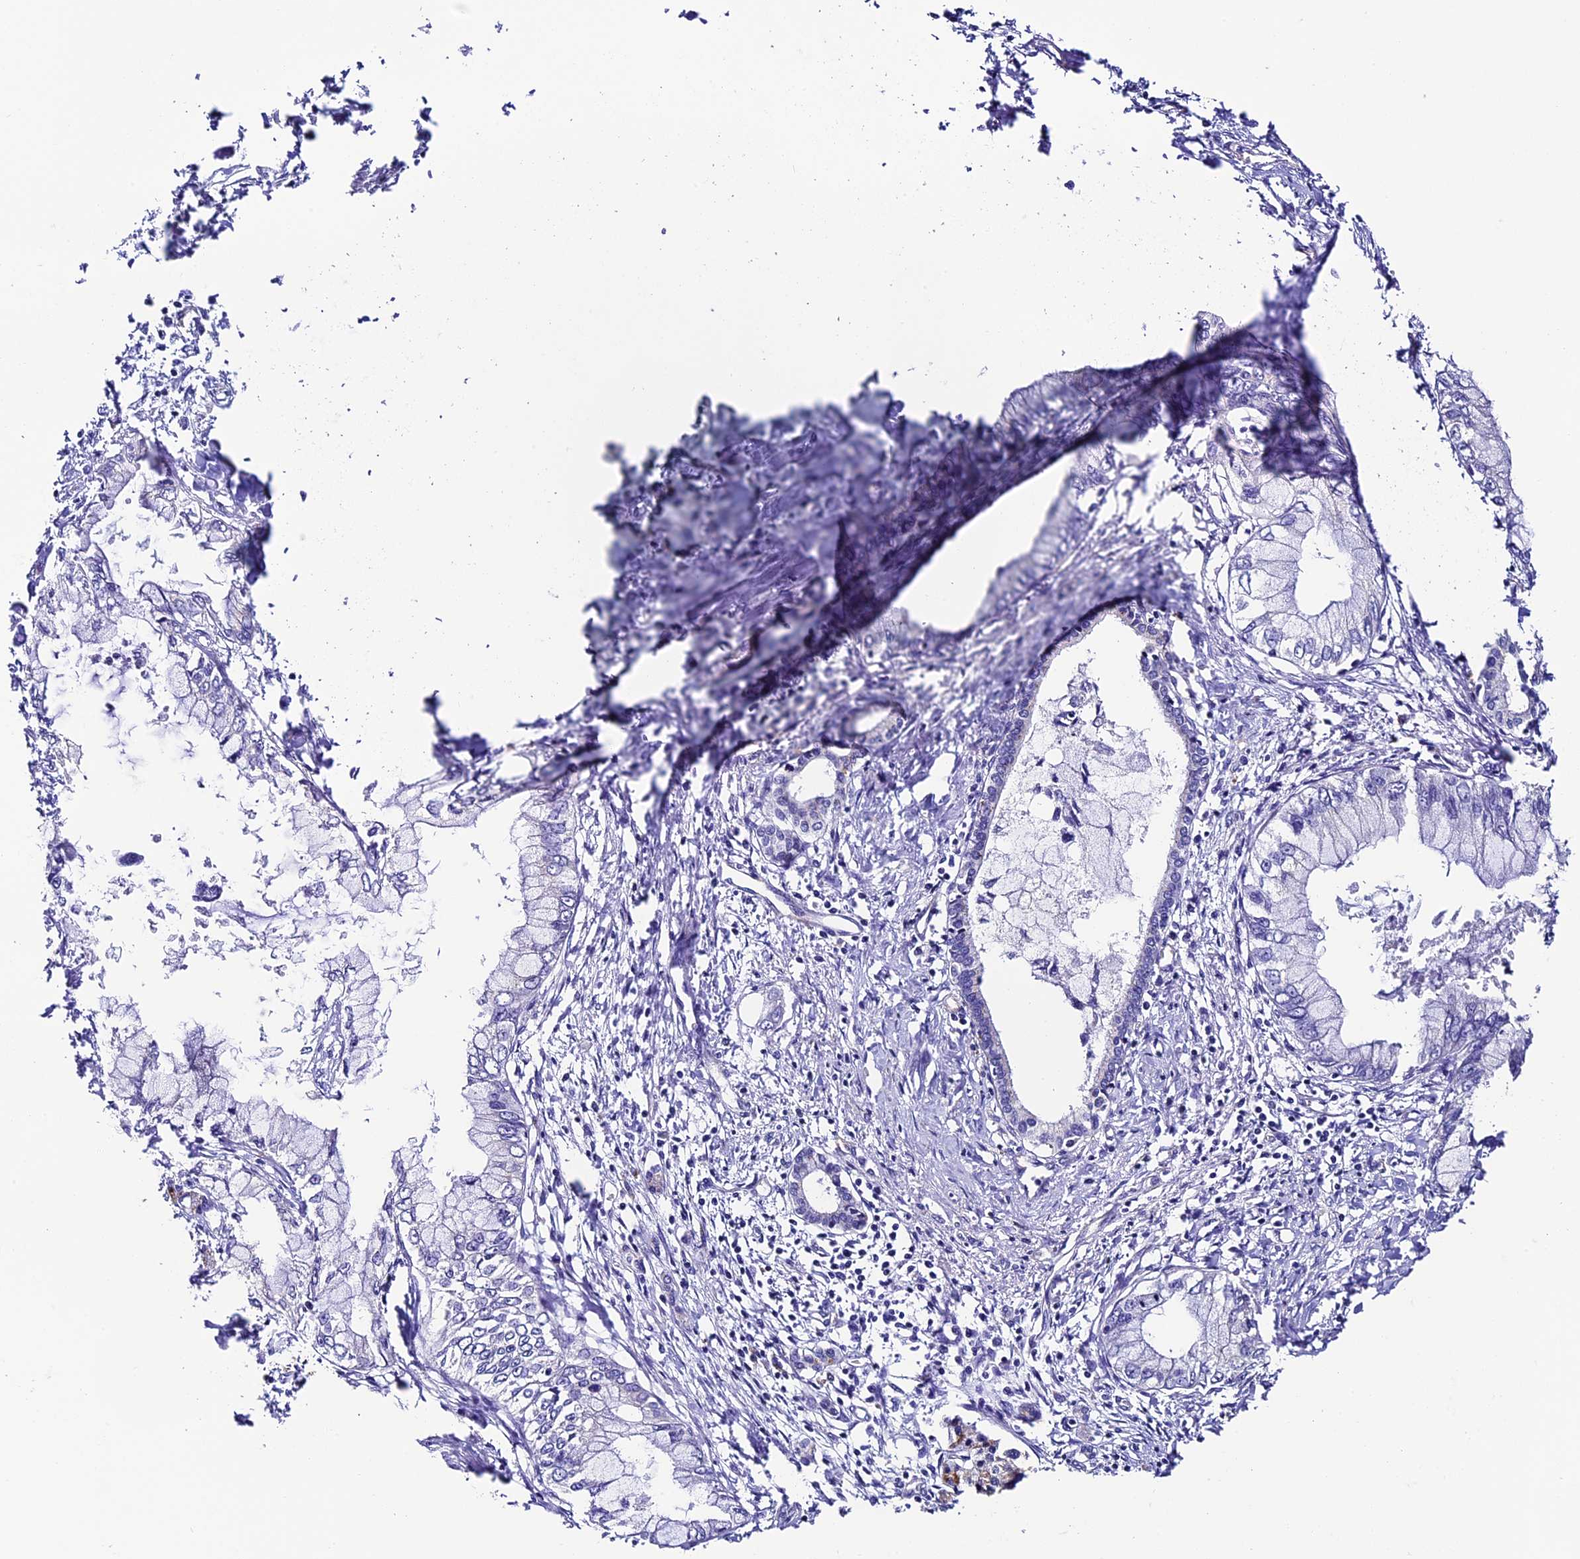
{"staining": {"intensity": "negative", "quantity": "none", "location": "none"}, "tissue": "pancreatic cancer", "cell_type": "Tumor cells", "image_type": "cancer", "snomed": [{"axis": "morphology", "description": "Adenocarcinoma, NOS"}, {"axis": "topography", "description": "Pancreas"}], "caption": "High power microscopy photomicrograph of an immunohistochemistry micrograph of pancreatic adenocarcinoma, revealing no significant expression in tumor cells.", "gene": "CLN5", "patient": {"sex": "male", "age": 48}}